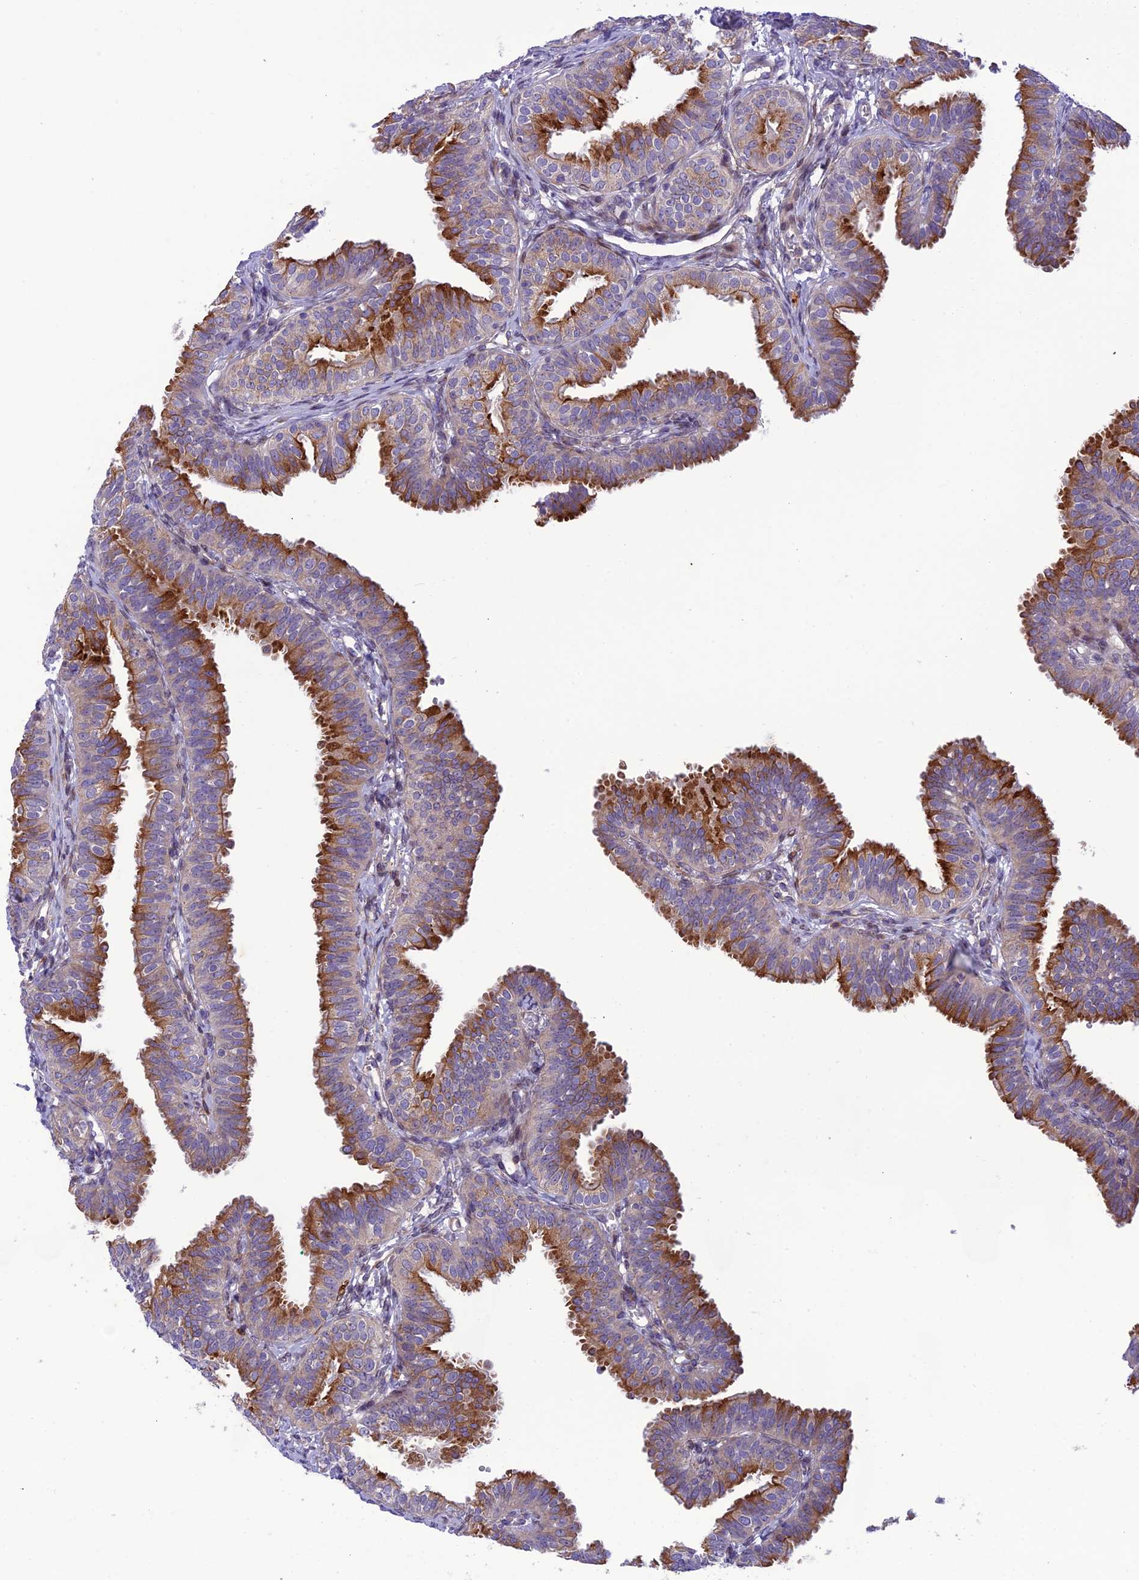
{"staining": {"intensity": "strong", "quantity": ">75%", "location": "cytoplasmic/membranous"}, "tissue": "fallopian tube", "cell_type": "Glandular cells", "image_type": "normal", "snomed": [{"axis": "morphology", "description": "Normal tissue, NOS"}, {"axis": "topography", "description": "Fallopian tube"}], "caption": "Glandular cells demonstrate high levels of strong cytoplasmic/membranous staining in approximately >75% of cells in unremarkable fallopian tube.", "gene": "JMY", "patient": {"sex": "female", "age": 35}}